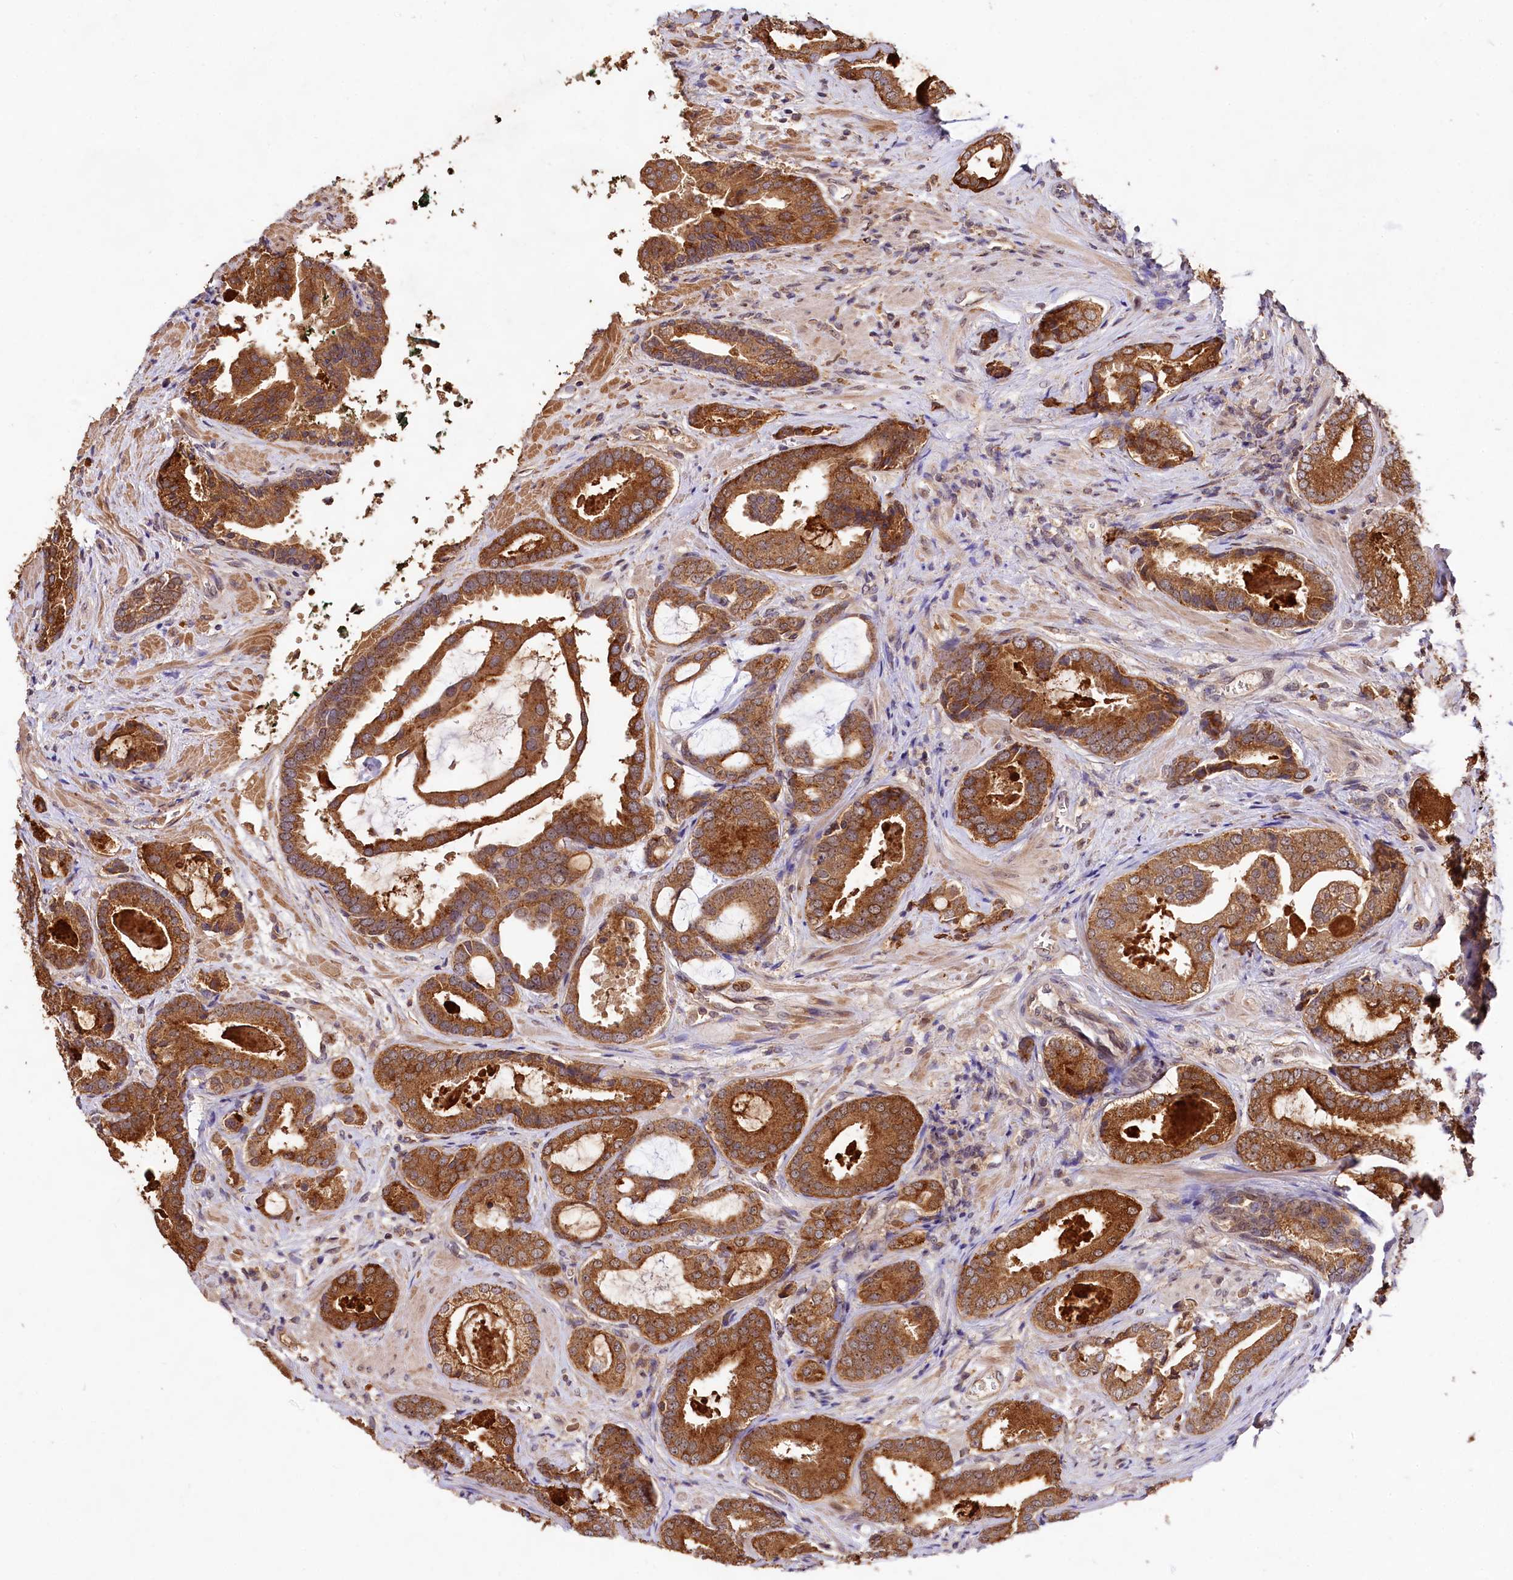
{"staining": {"intensity": "strong", "quantity": ">75%", "location": "cytoplasmic/membranous"}, "tissue": "prostate cancer", "cell_type": "Tumor cells", "image_type": "cancer", "snomed": [{"axis": "morphology", "description": "Adenocarcinoma, High grade"}, {"axis": "topography", "description": "Prostate"}], "caption": "Prostate cancer (adenocarcinoma (high-grade)) was stained to show a protein in brown. There is high levels of strong cytoplasmic/membranous expression in approximately >75% of tumor cells.", "gene": "RRP8", "patient": {"sex": "male", "age": 60}}